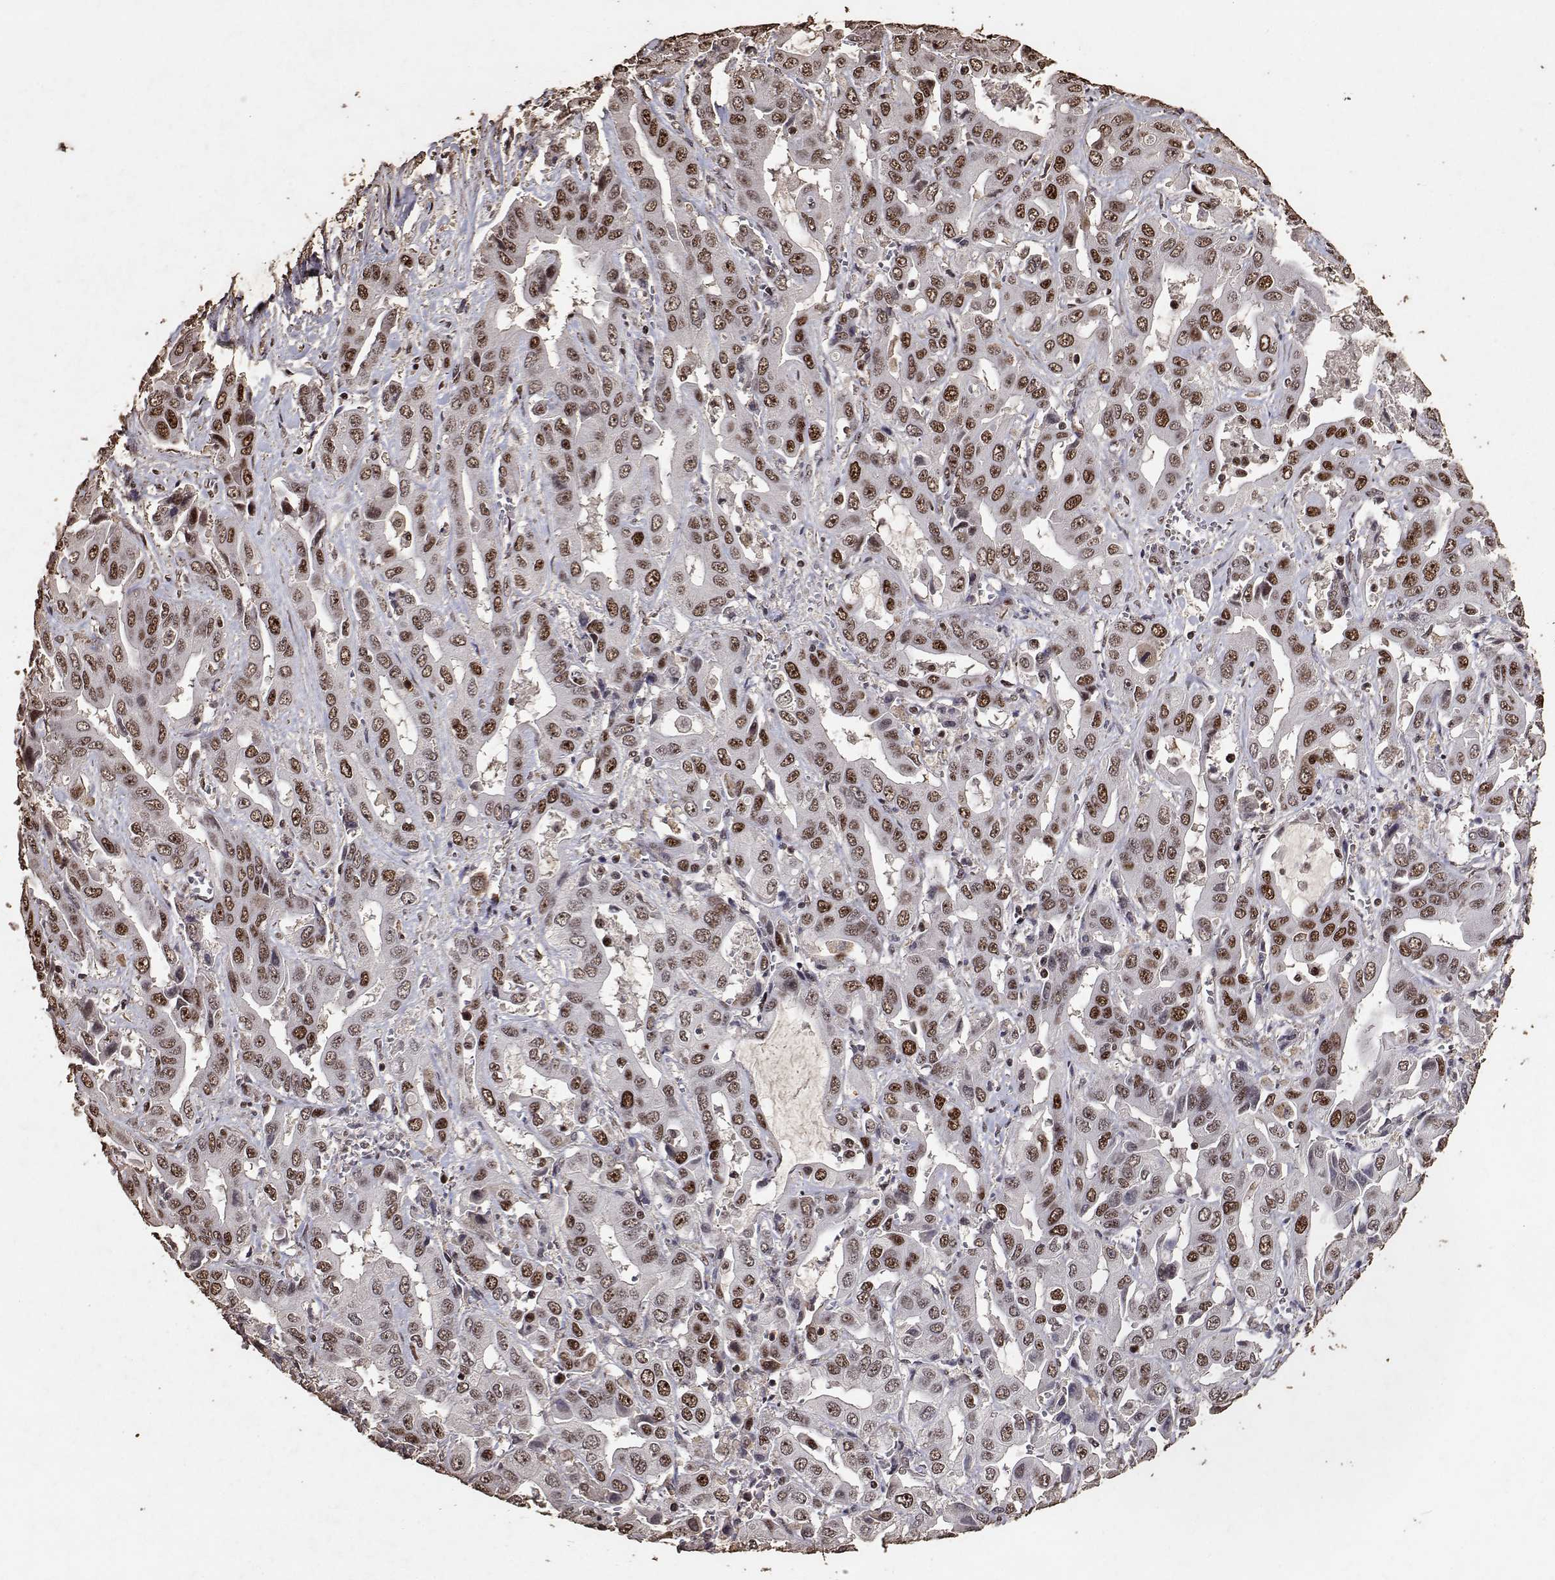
{"staining": {"intensity": "moderate", "quantity": ">75%", "location": "nuclear"}, "tissue": "liver cancer", "cell_type": "Tumor cells", "image_type": "cancer", "snomed": [{"axis": "morphology", "description": "Cholangiocarcinoma"}, {"axis": "topography", "description": "Liver"}], "caption": "This image displays immunohistochemistry staining of liver cancer, with medium moderate nuclear positivity in about >75% of tumor cells.", "gene": "TOE1", "patient": {"sex": "female", "age": 52}}